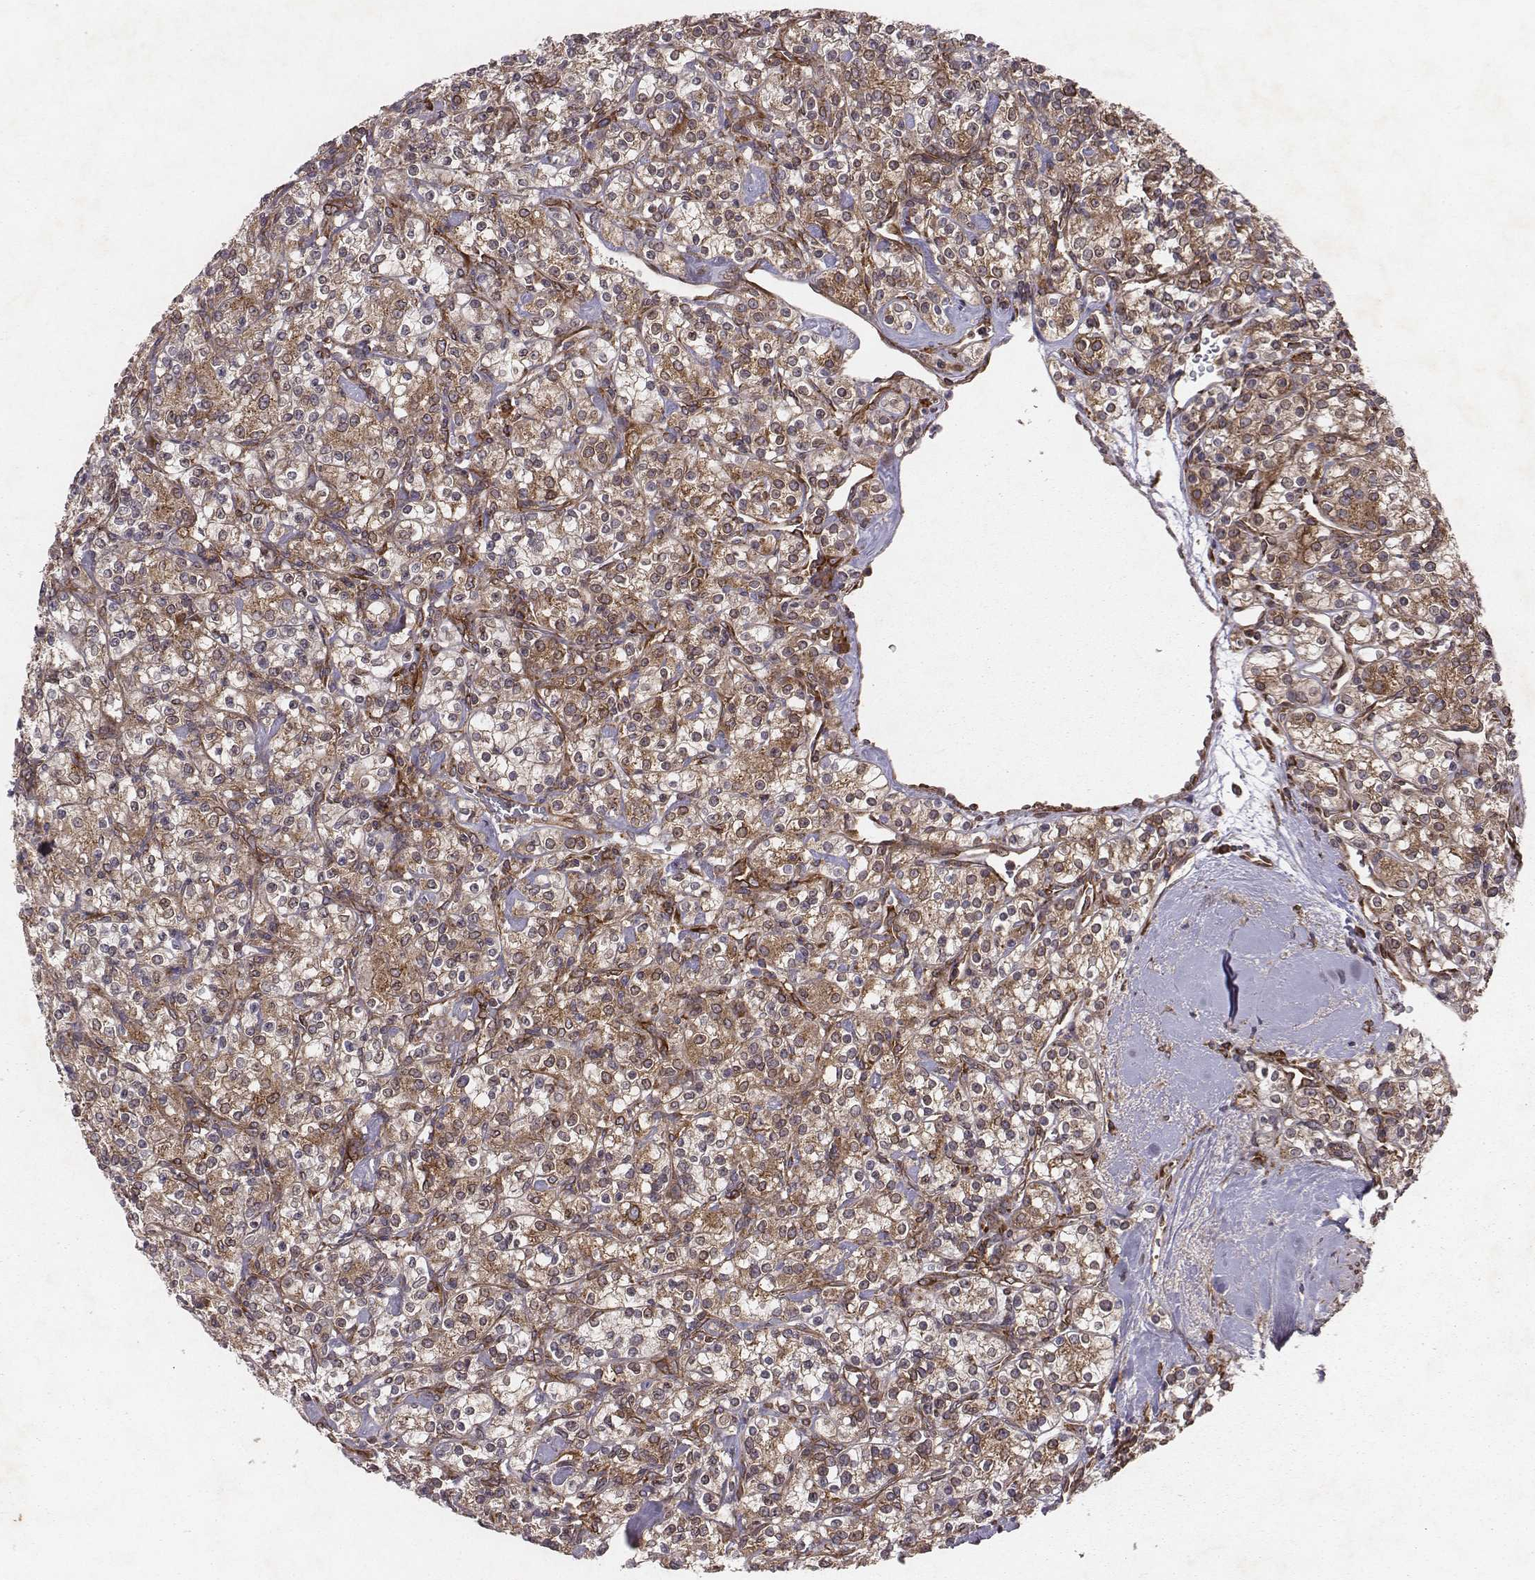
{"staining": {"intensity": "moderate", "quantity": "25%-75%", "location": "cytoplasmic/membranous"}, "tissue": "renal cancer", "cell_type": "Tumor cells", "image_type": "cancer", "snomed": [{"axis": "morphology", "description": "Adenocarcinoma, NOS"}, {"axis": "topography", "description": "Kidney"}], "caption": "Adenocarcinoma (renal) tissue demonstrates moderate cytoplasmic/membranous staining in about 25%-75% of tumor cells, visualized by immunohistochemistry. (IHC, brightfield microscopy, high magnification).", "gene": "TXLNA", "patient": {"sex": "male", "age": 77}}